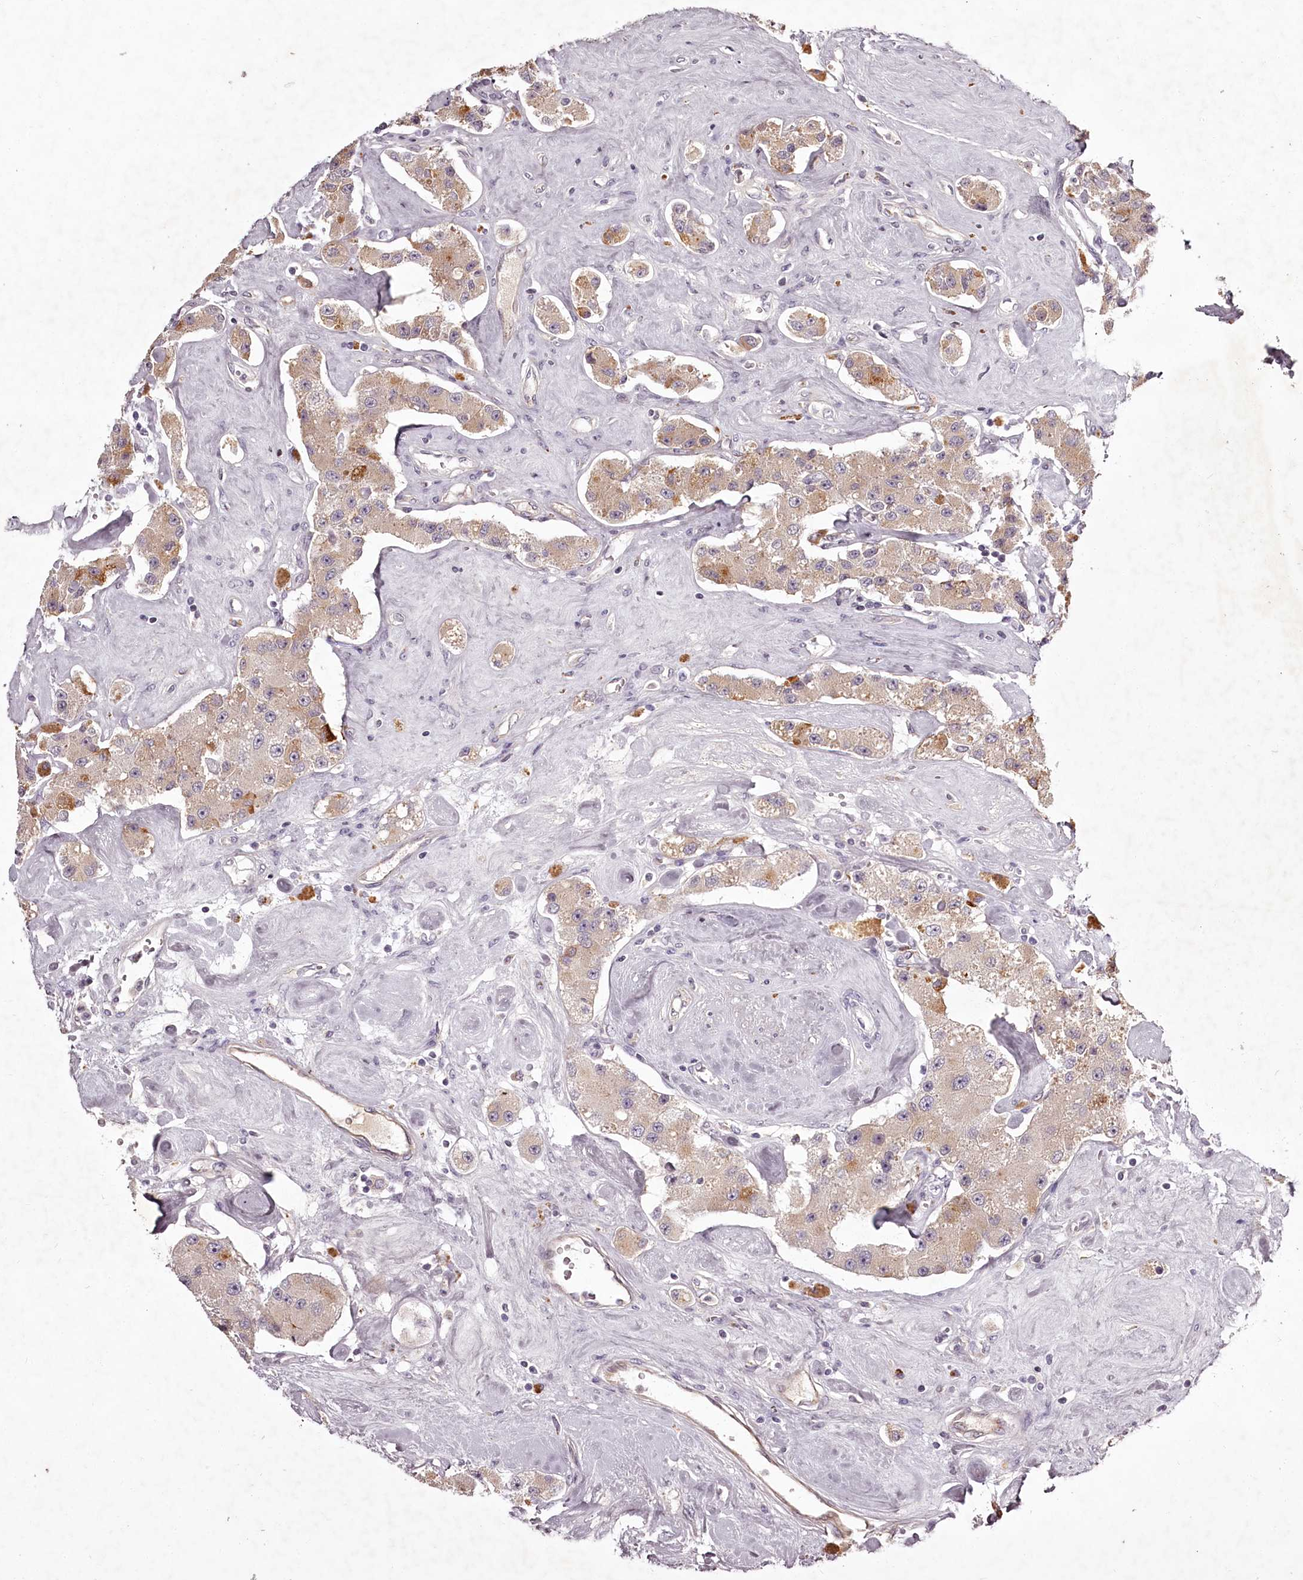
{"staining": {"intensity": "weak", "quantity": "25%-75%", "location": "cytoplasmic/membranous"}, "tissue": "carcinoid", "cell_type": "Tumor cells", "image_type": "cancer", "snomed": [{"axis": "morphology", "description": "Carcinoid, malignant, NOS"}, {"axis": "topography", "description": "Pancreas"}], "caption": "Carcinoid stained for a protein (brown) shows weak cytoplasmic/membranous positive staining in approximately 25%-75% of tumor cells.", "gene": "RBMXL2", "patient": {"sex": "male", "age": 41}}